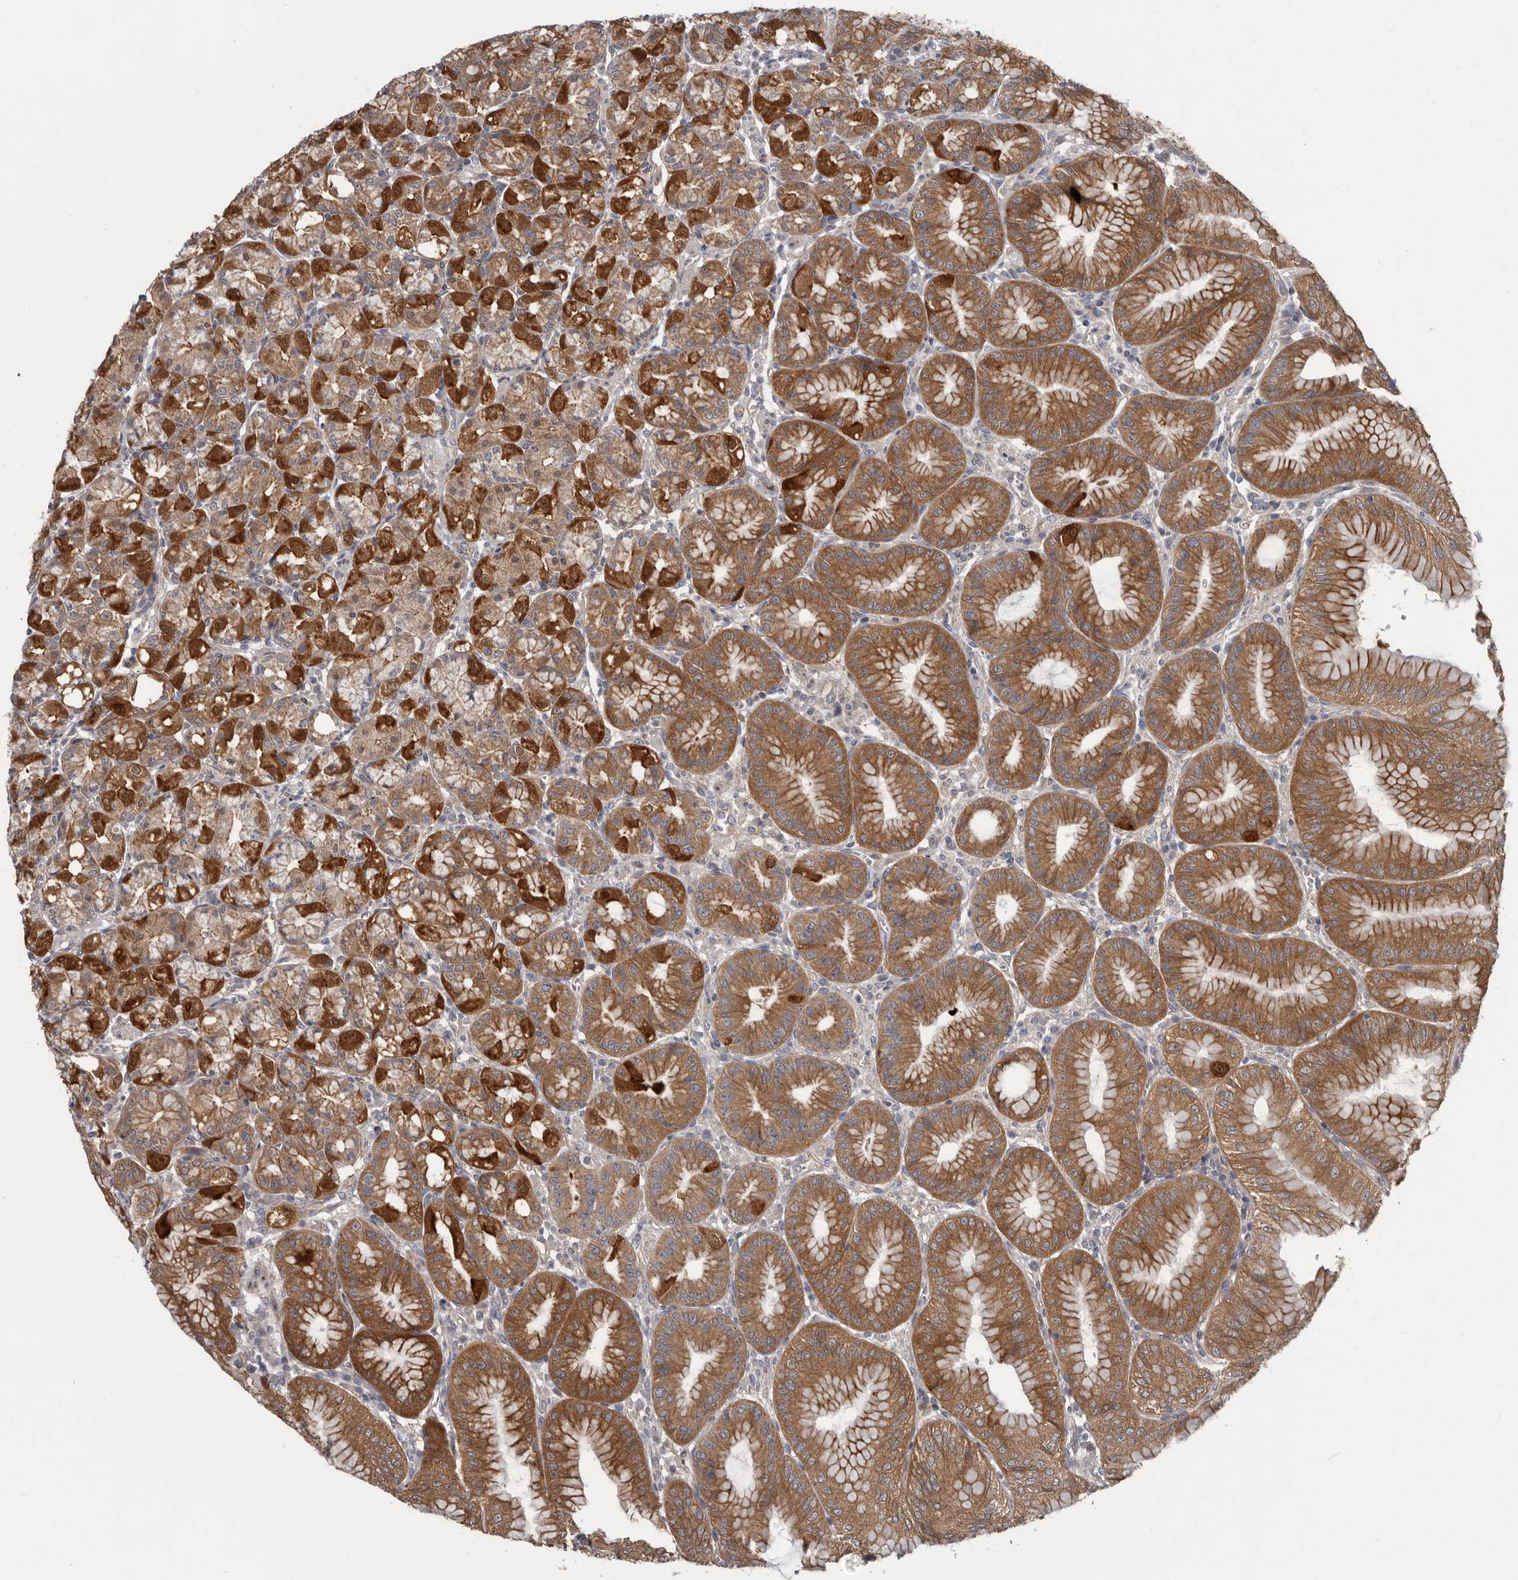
{"staining": {"intensity": "moderate", "quantity": ">75%", "location": "cytoplasmic/membranous"}, "tissue": "stomach", "cell_type": "Glandular cells", "image_type": "normal", "snomed": [{"axis": "morphology", "description": "Normal tissue, NOS"}, {"axis": "topography", "description": "Stomach, lower"}], "caption": "Protein staining of unremarkable stomach displays moderate cytoplasmic/membranous staining in approximately >75% of glandular cells.", "gene": "FGFR4", "patient": {"sex": "male", "age": 71}}